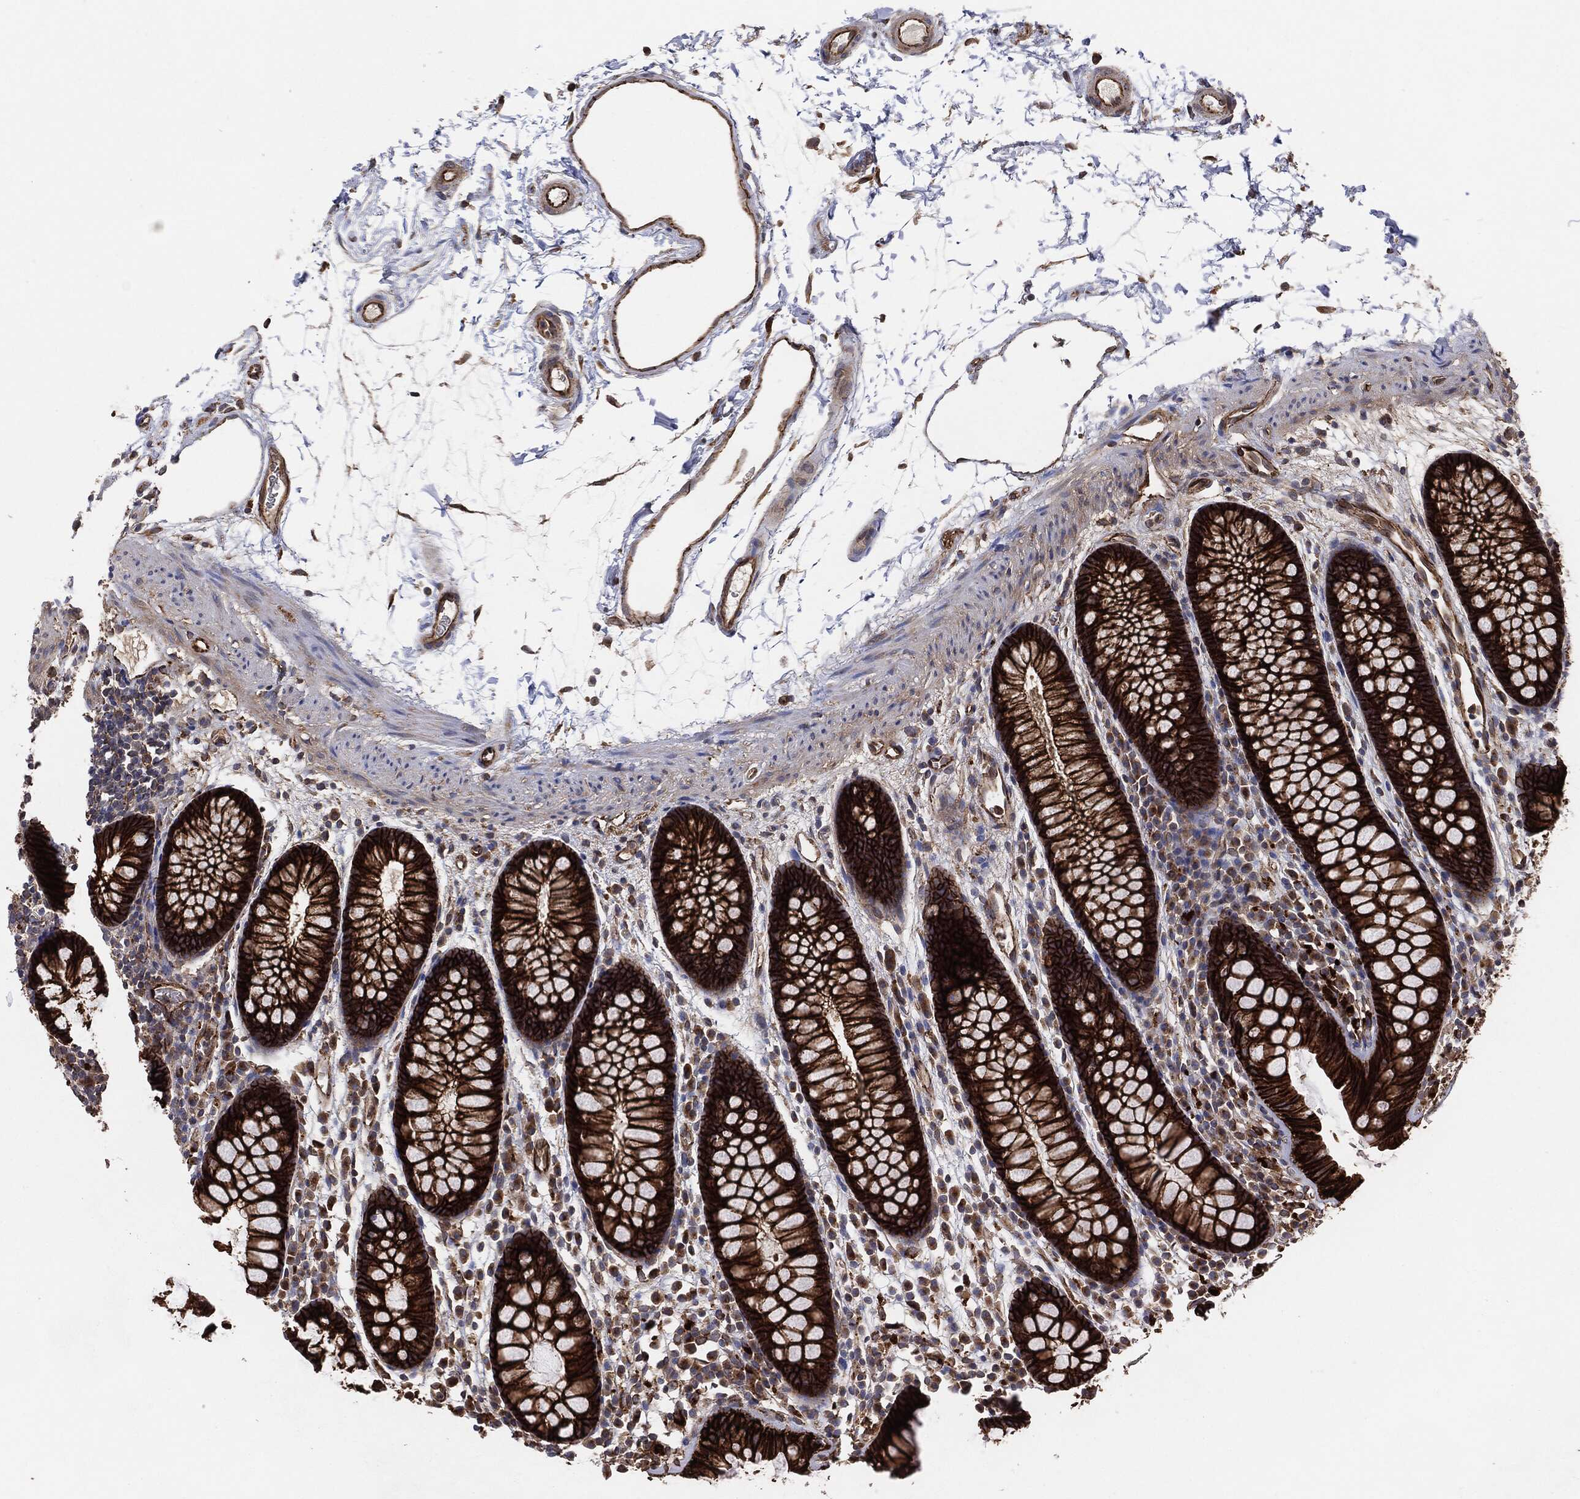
{"staining": {"intensity": "strong", "quantity": ">75%", "location": "cytoplasmic/membranous"}, "tissue": "colon", "cell_type": "Endothelial cells", "image_type": "normal", "snomed": [{"axis": "morphology", "description": "Normal tissue, NOS"}, {"axis": "topography", "description": "Colon"}], "caption": "Immunohistochemistry staining of unremarkable colon, which shows high levels of strong cytoplasmic/membranous staining in approximately >75% of endothelial cells indicating strong cytoplasmic/membranous protein positivity. The staining was performed using DAB (3,3'-diaminobenzidine) (brown) for protein detection and nuclei were counterstained in hematoxylin (blue).", "gene": "CTNNA1", "patient": {"sex": "male", "age": 76}}